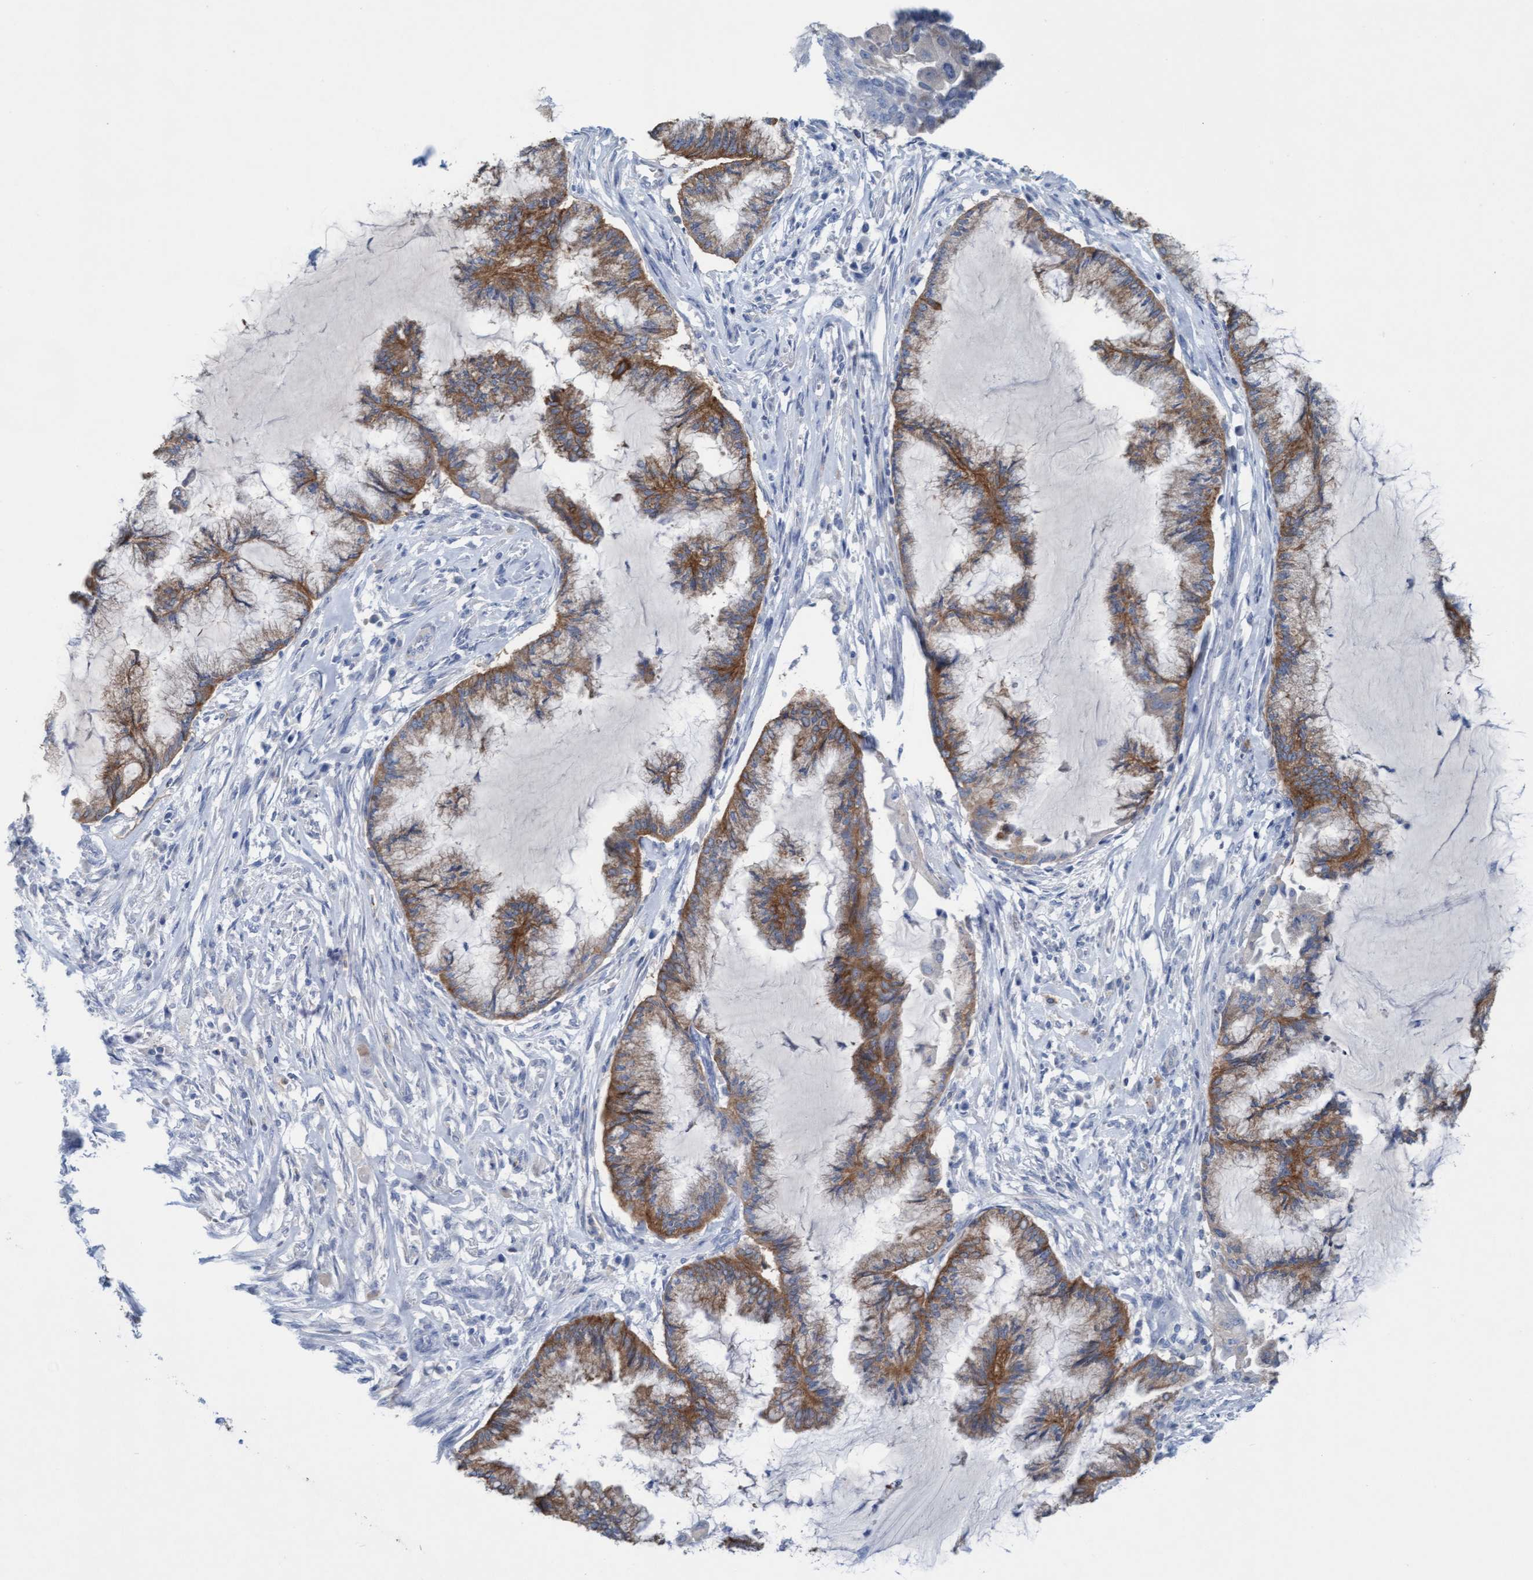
{"staining": {"intensity": "moderate", "quantity": ">75%", "location": "cytoplasmic/membranous"}, "tissue": "endometrial cancer", "cell_type": "Tumor cells", "image_type": "cancer", "snomed": [{"axis": "morphology", "description": "Adenocarcinoma, NOS"}, {"axis": "topography", "description": "Endometrium"}], "caption": "Human endometrial adenocarcinoma stained with a protein marker exhibits moderate staining in tumor cells.", "gene": "SIGIRR", "patient": {"sex": "female", "age": 86}}